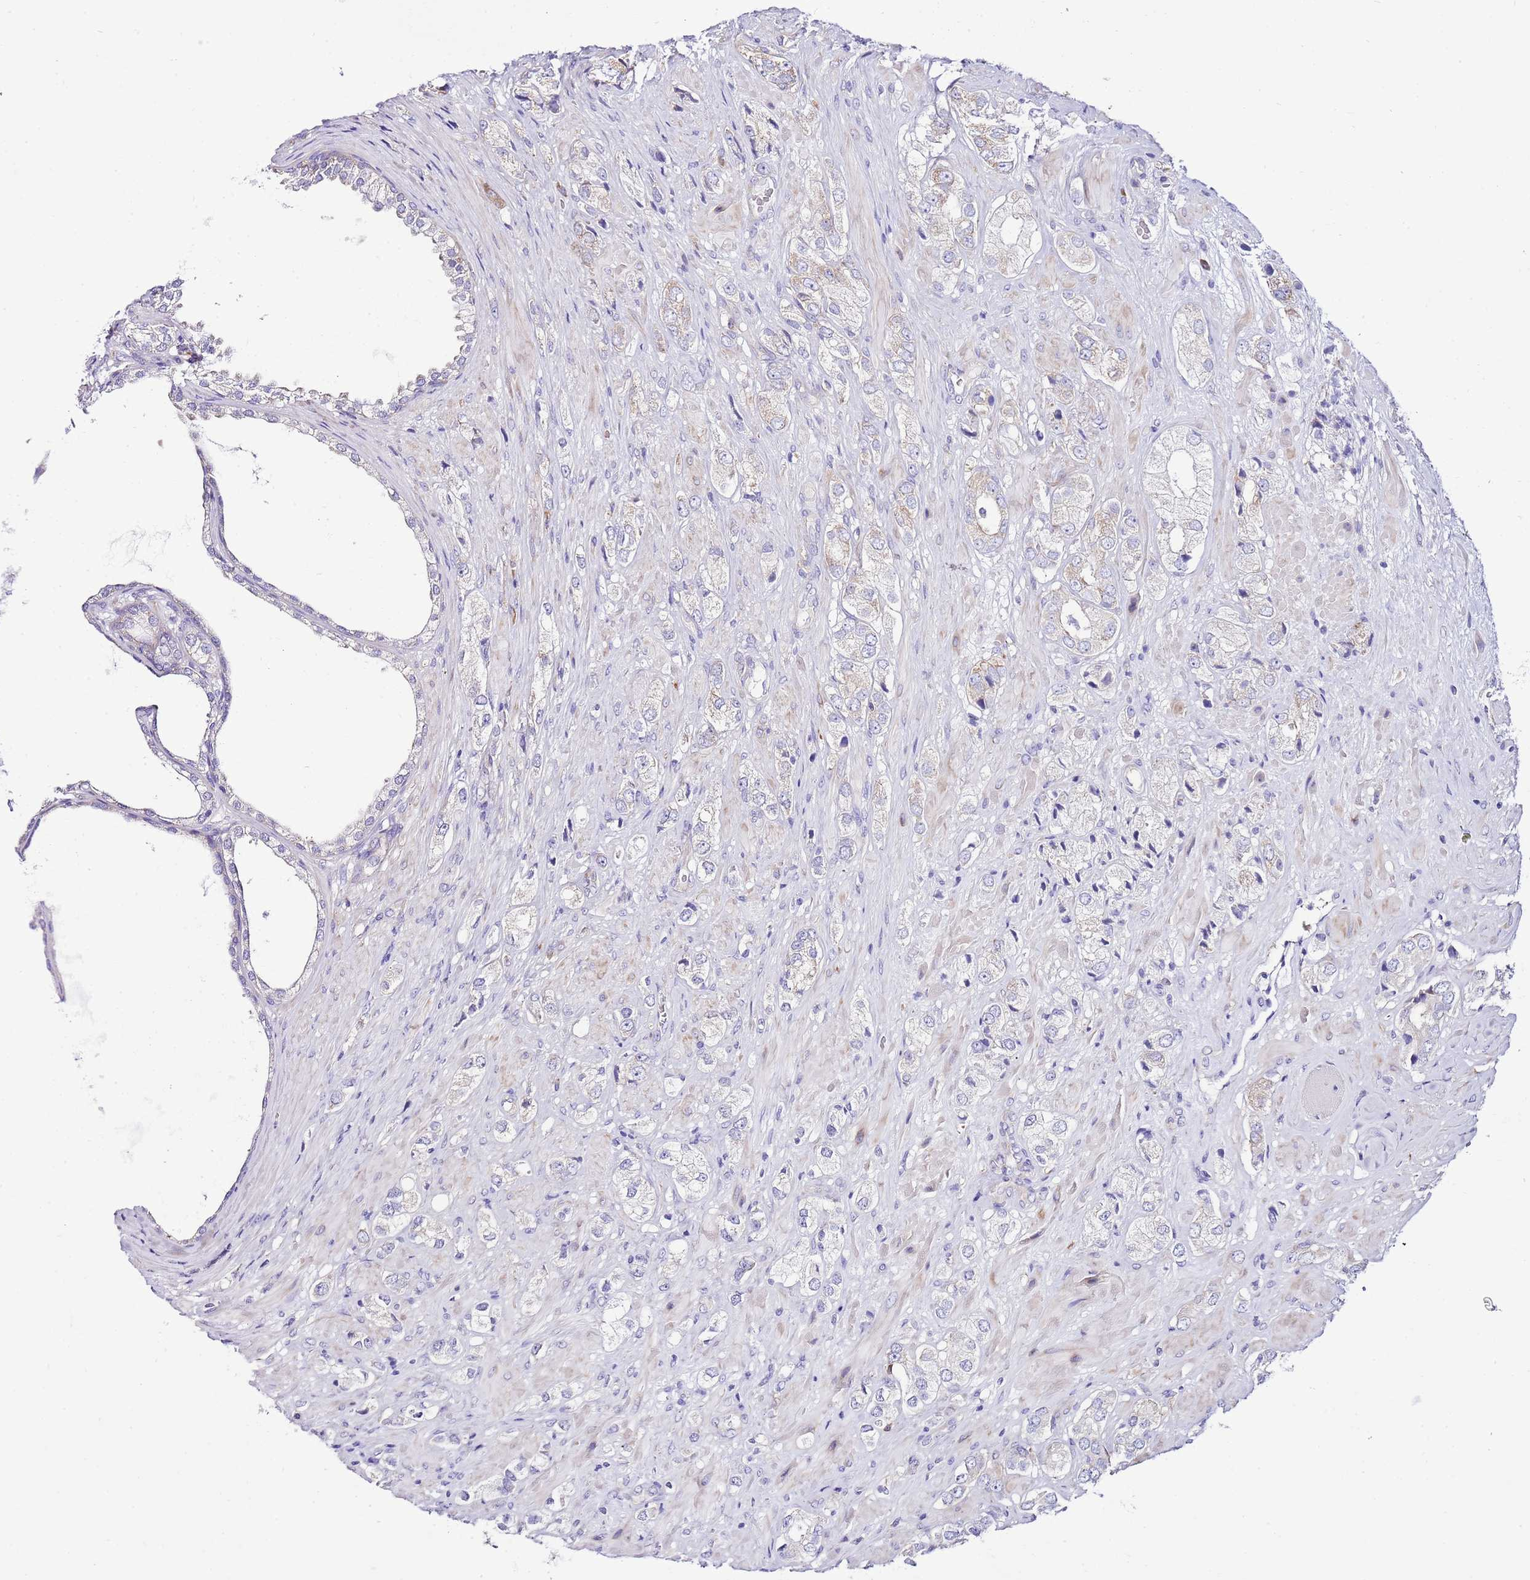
{"staining": {"intensity": "weak", "quantity": "<25%", "location": "cytoplasmic/membranous"}, "tissue": "prostate cancer", "cell_type": "Tumor cells", "image_type": "cancer", "snomed": [{"axis": "morphology", "description": "Adenocarcinoma, High grade"}, {"axis": "topography", "description": "Prostate and seminal vesicle, NOS"}], "caption": "A micrograph of human adenocarcinoma (high-grade) (prostate) is negative for staining in tumor cells.", "gene": "RPS10", "patient": {"sex": "male", "age": 64}}